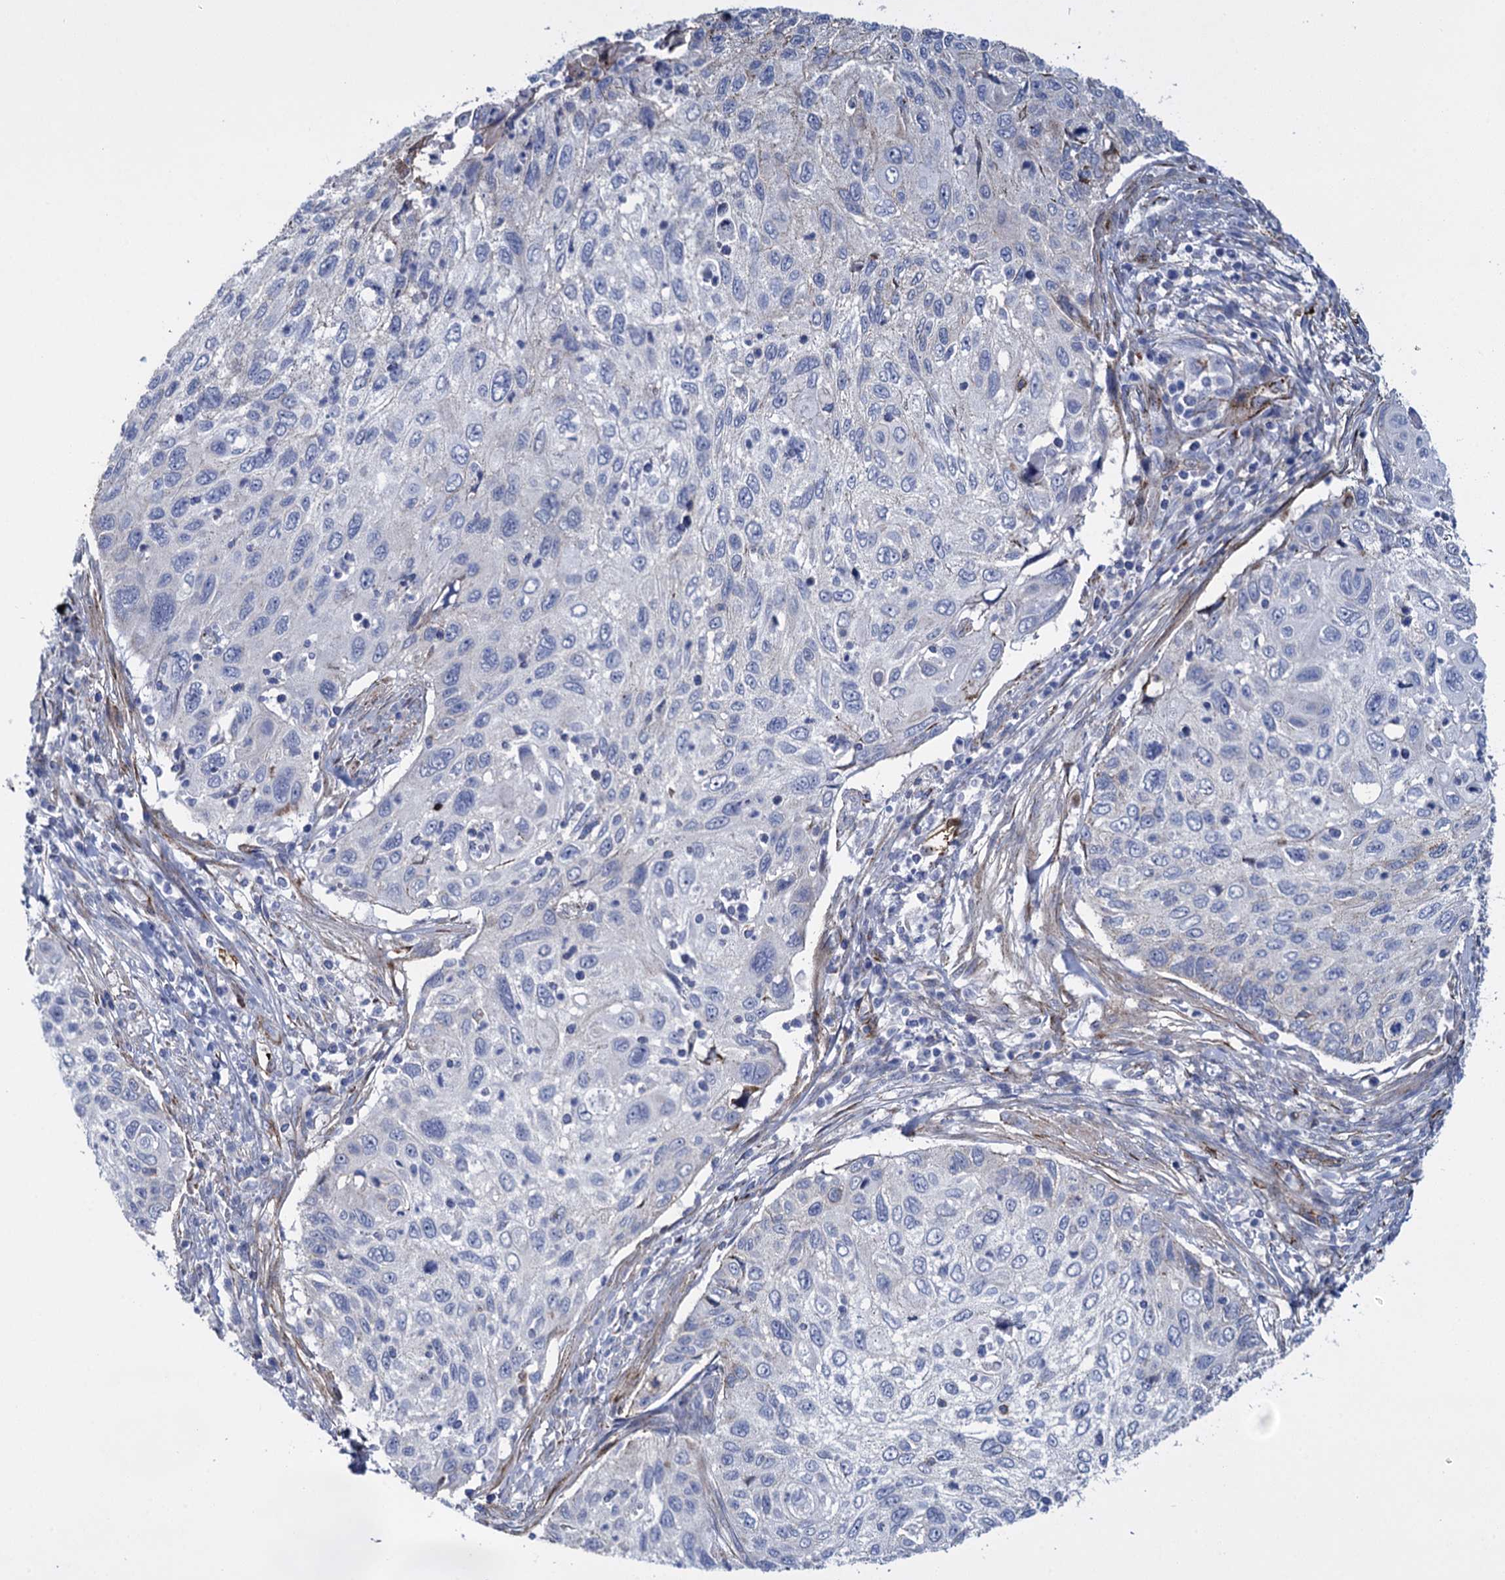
{"staining": {"intensity": "negative", "quantity": "none", "location": "none"}, "tissue": "cervical cancer", "cell_type": "Tumor cells", "image_type": "cancer", "snomed": [{"axis": "morphology", "description": "Squamous cell carcinoma, NOS"}, {"axis": "topography", "description": "Cervix"}], "caption": "Immunohistochemical staining of human cervical cancer exhibits no significant expression in tumor cells. The staining is performed using DAB brown chromogen with nuclei counter-stained in using hematoxylin.", "gene": "SNCG", "patient": {"sex": "female", "age": 70}}